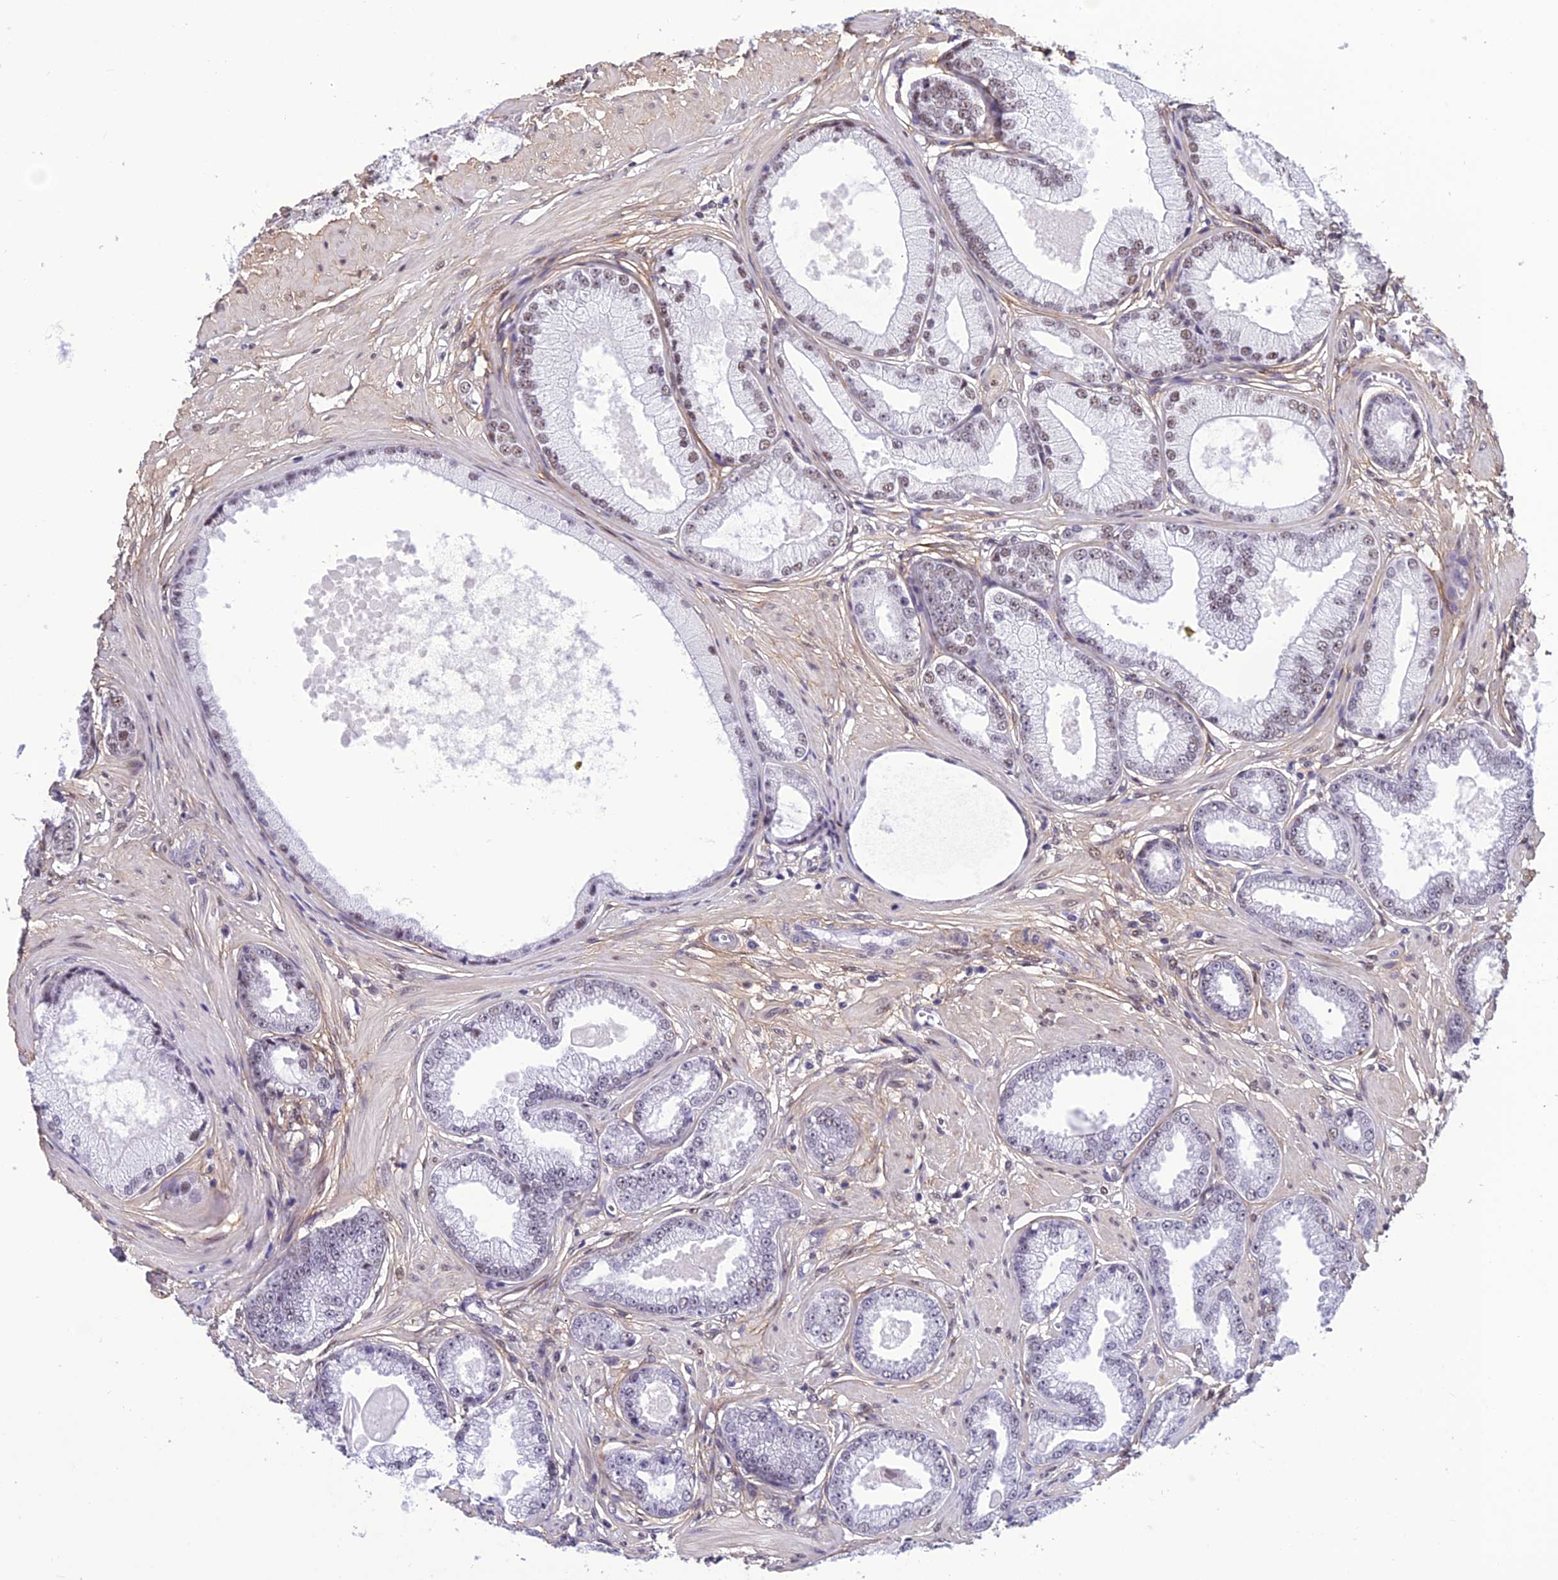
{"staining": {"intensity": "weak", "quantity": "<25%", "location": "nuclear"}, "tissue": "prostate cancer", "cell_type": "Tumor cells", "image_type": "cancer", "snomed": [{"axis": "morphology", "description": "Adenocarcinoma, Low grade"}, {"axis": "topography", "description": "Prostate"}], "caption": "An immunohistochemistry (IHC) photomicrograph of prostate cancer (low-grade adenocarcinoma) is shown. There is no staining in tumor cells of prostate cancer (low-grade adenocarcinoma).", "gene": "RSRC1", "patient": {"sex": "male", "age": 64}}